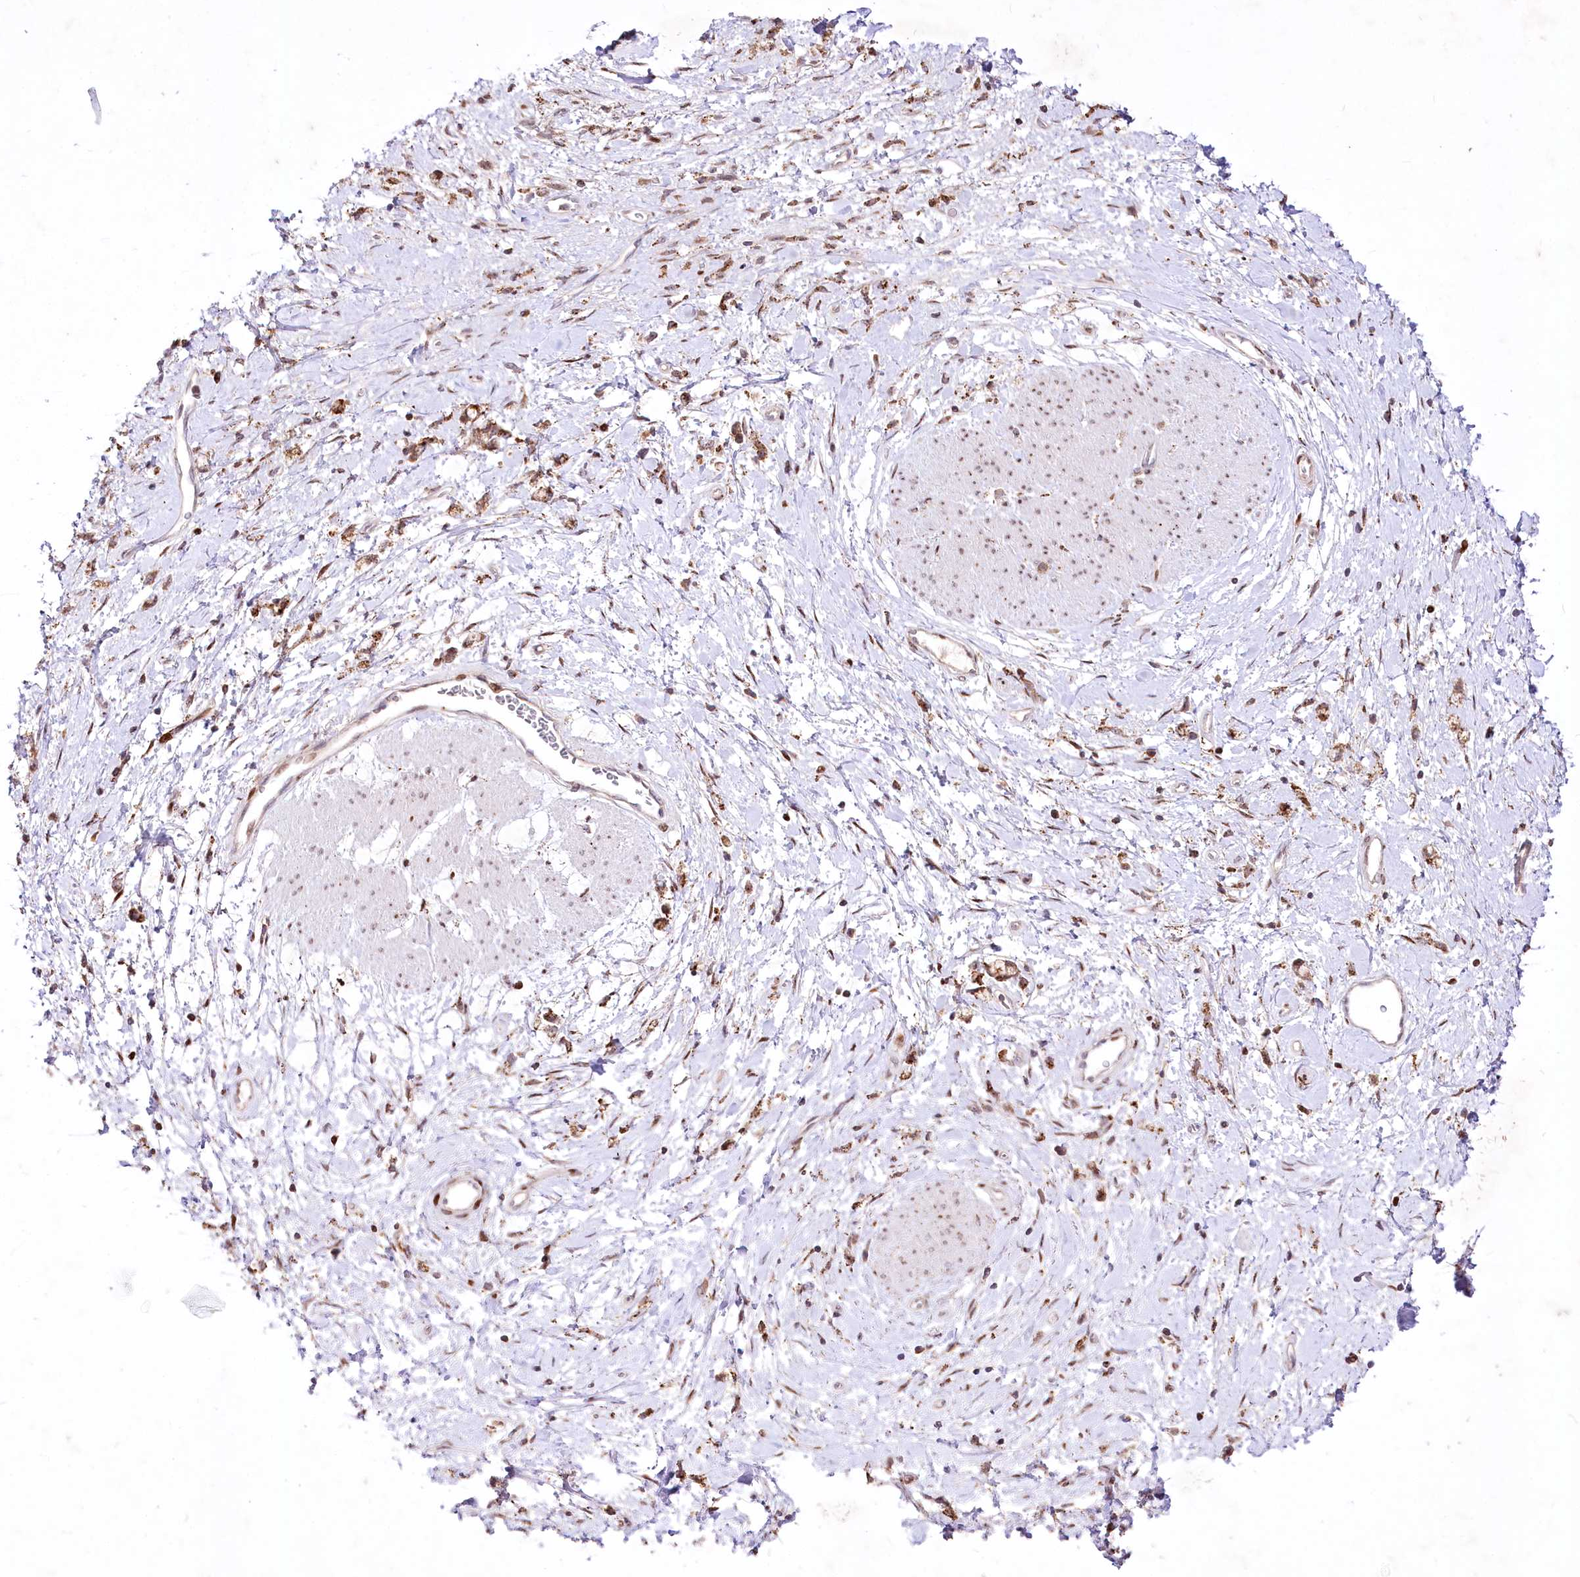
{"staining": {"intensity": "moderate", "quantity": ">75%", "location": "cytoplasmic/membranous"}, "tissue": "stomach cancer", "cell_type": "Tumor cells", "image_type": "cancer", "snomed": [{"axis": "morphology", "description": "Adenocarcinoma, NOS"}, {"axis": "topography", "description": "Stomach"}], "caption": "There is medium levels of moderate cytoplasmic/membranous staining in tumor cells of stomach cancer, as demonstrated by immunohistochemical staining (brown color).", "gene": "ZFYVE27", "patient": {"sex": "female", "age": 60}}